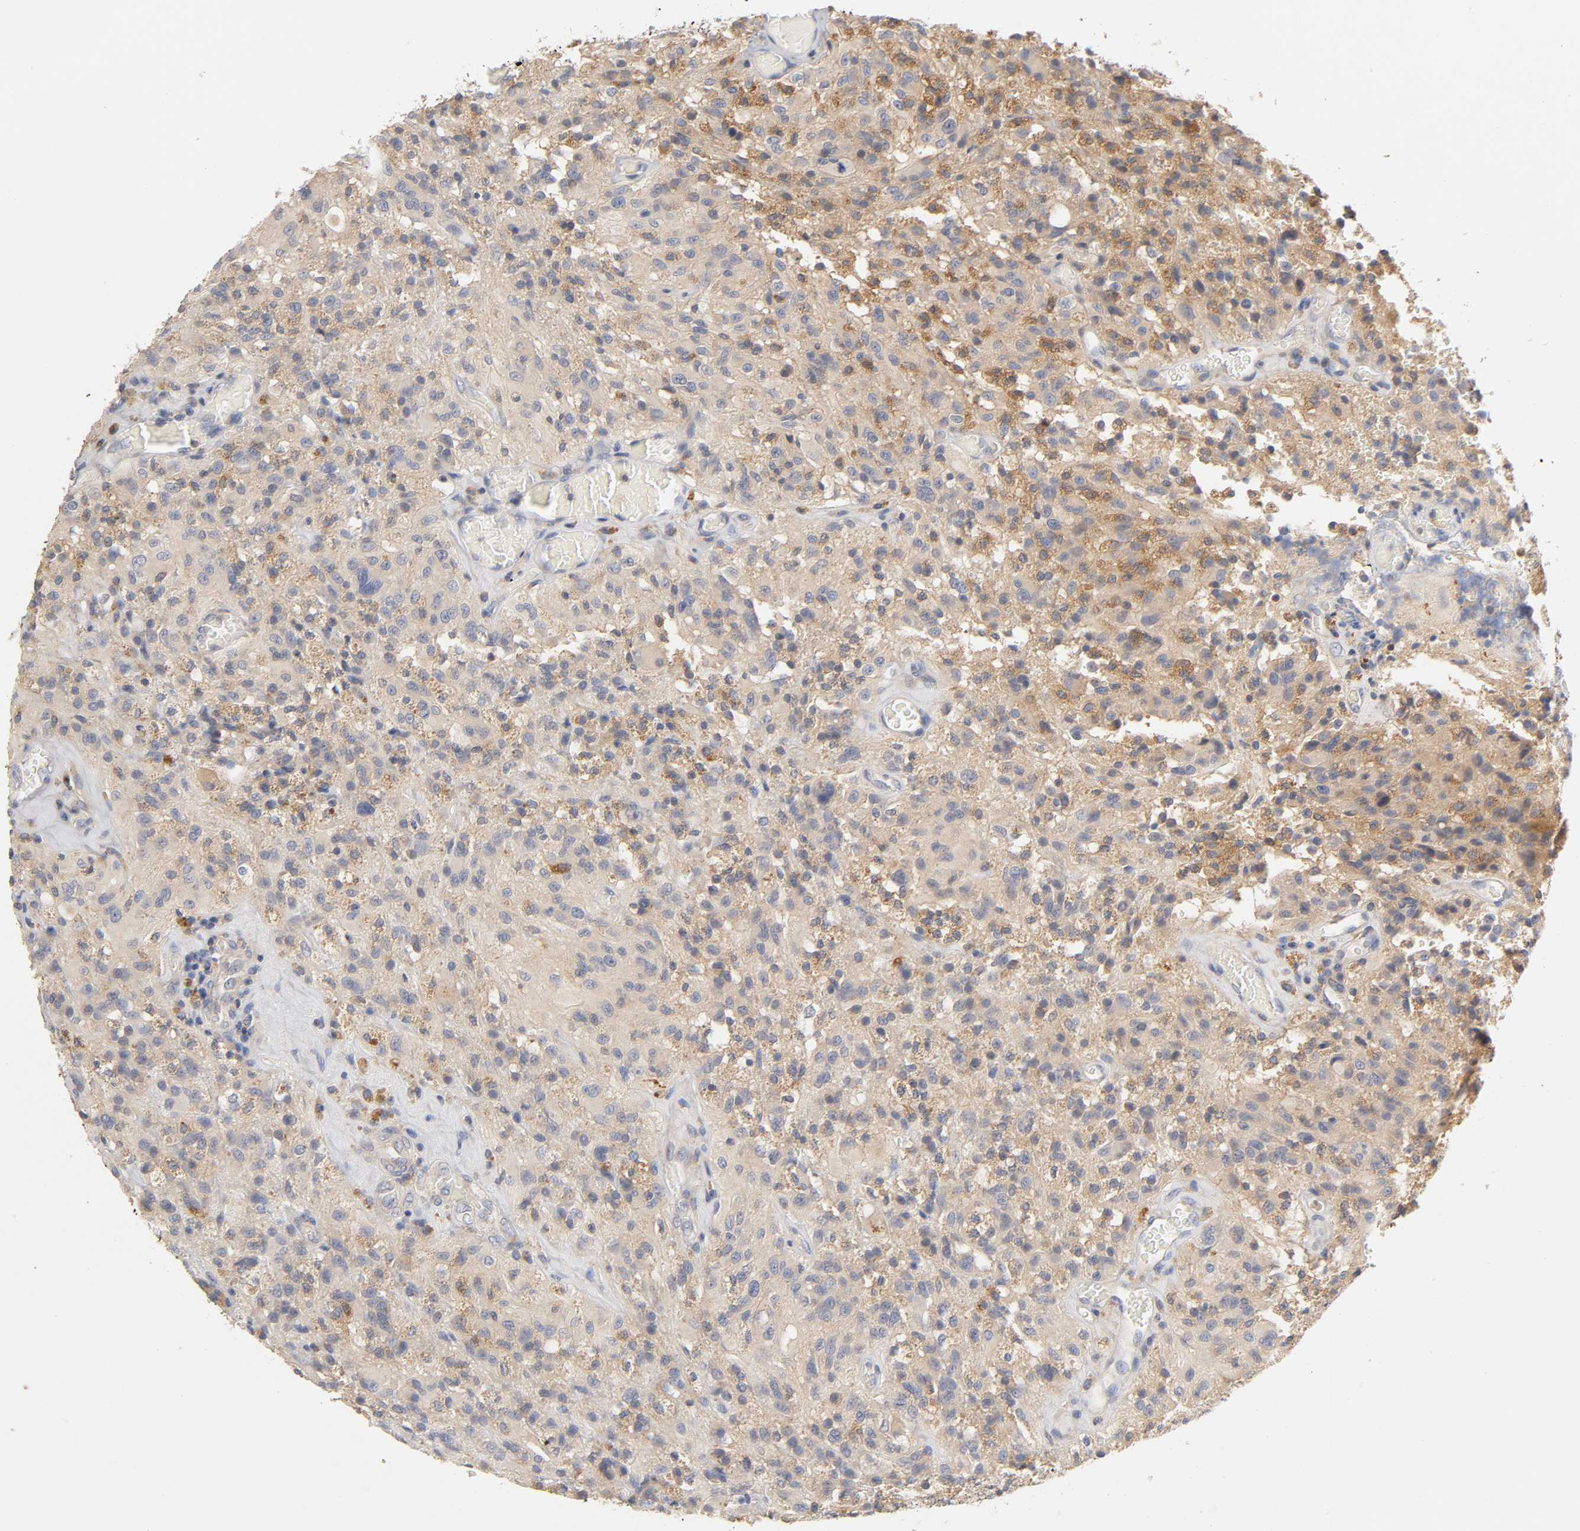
{"staining": {"intensity": "weak", "quantity": ">75%", "location": "cytoplasmic/membranous"}, "tissue": "glioma", "cell_type": "Tumor cells", "image_type": "cancer", "snomed": [{"axis": "morphology", "description": "Normal tissue, NOS"}, {"axis": "morphology", "description": "Glioma, malignant, High grade"}, {"axis": "topography", "description": "Cerebral cortex"}], "caption": "This micrograph reveals immunohistochemistry (IHC) staining of human glioma, with low weak cytoplasmic/membranous positivity in about >75% of tumor cells.", "gene": "RHOA", "patient": {"sex": "male", "age": 56}}